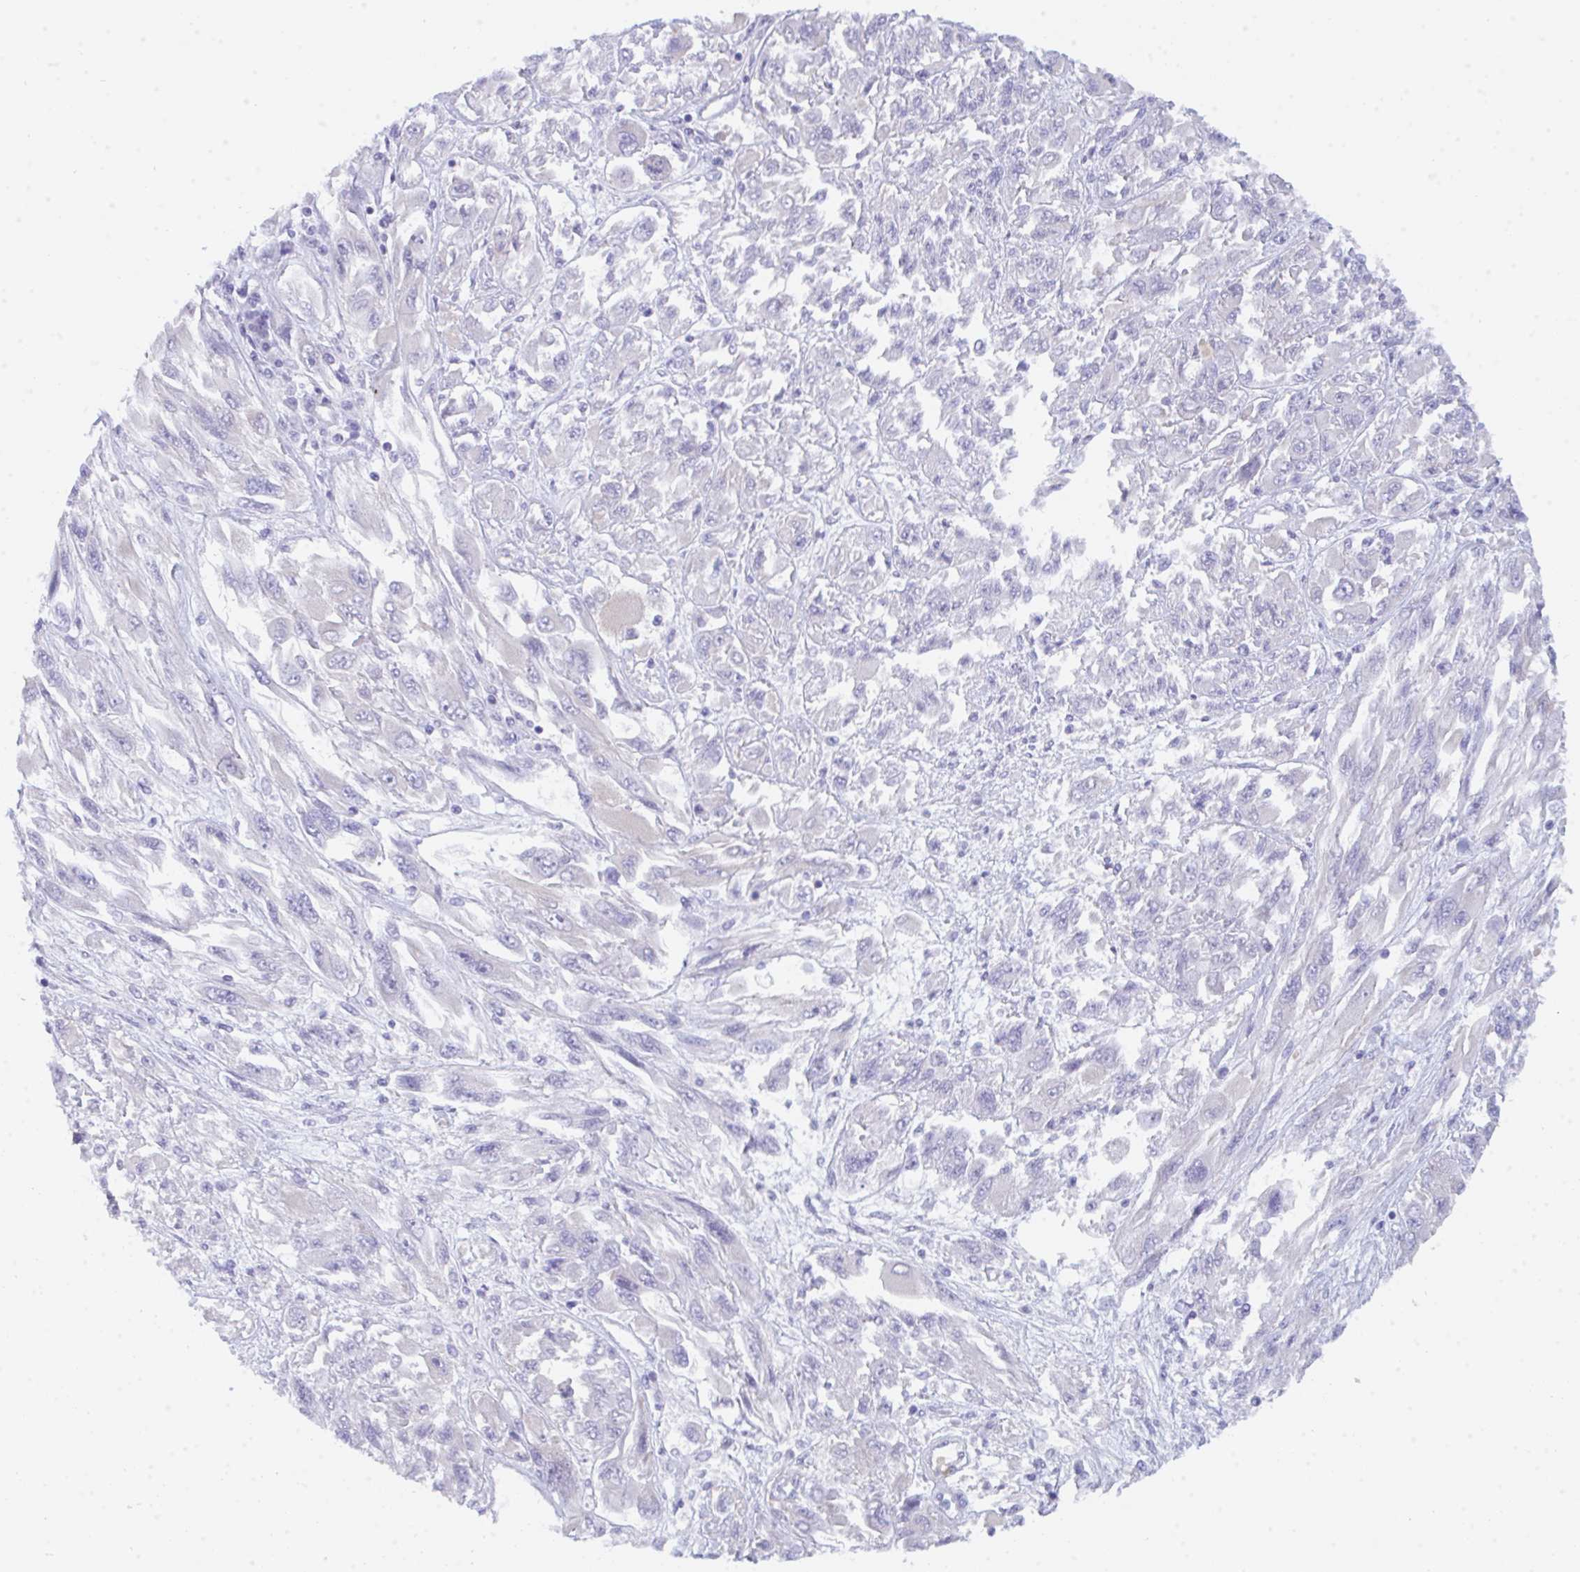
{"staining": {"intensity": "negative", "quantity": "none", "location": "none"}, "tissue": "melanoma", "cell_type": "Tumor cells", "image_type": "cancer", "snomed": [{"axis": "morphology", "description": "Malignant melanoma, NOS"}, {"axis": "topography", "description": "Skin"}], "caption": "IHC image of human melanoma stained for a protein (brown), which displays no expression in tumor cells. Nuclei are stained in blue.", "gene": "CEP170B", "patient": {"sex": "female", "age": 91}}